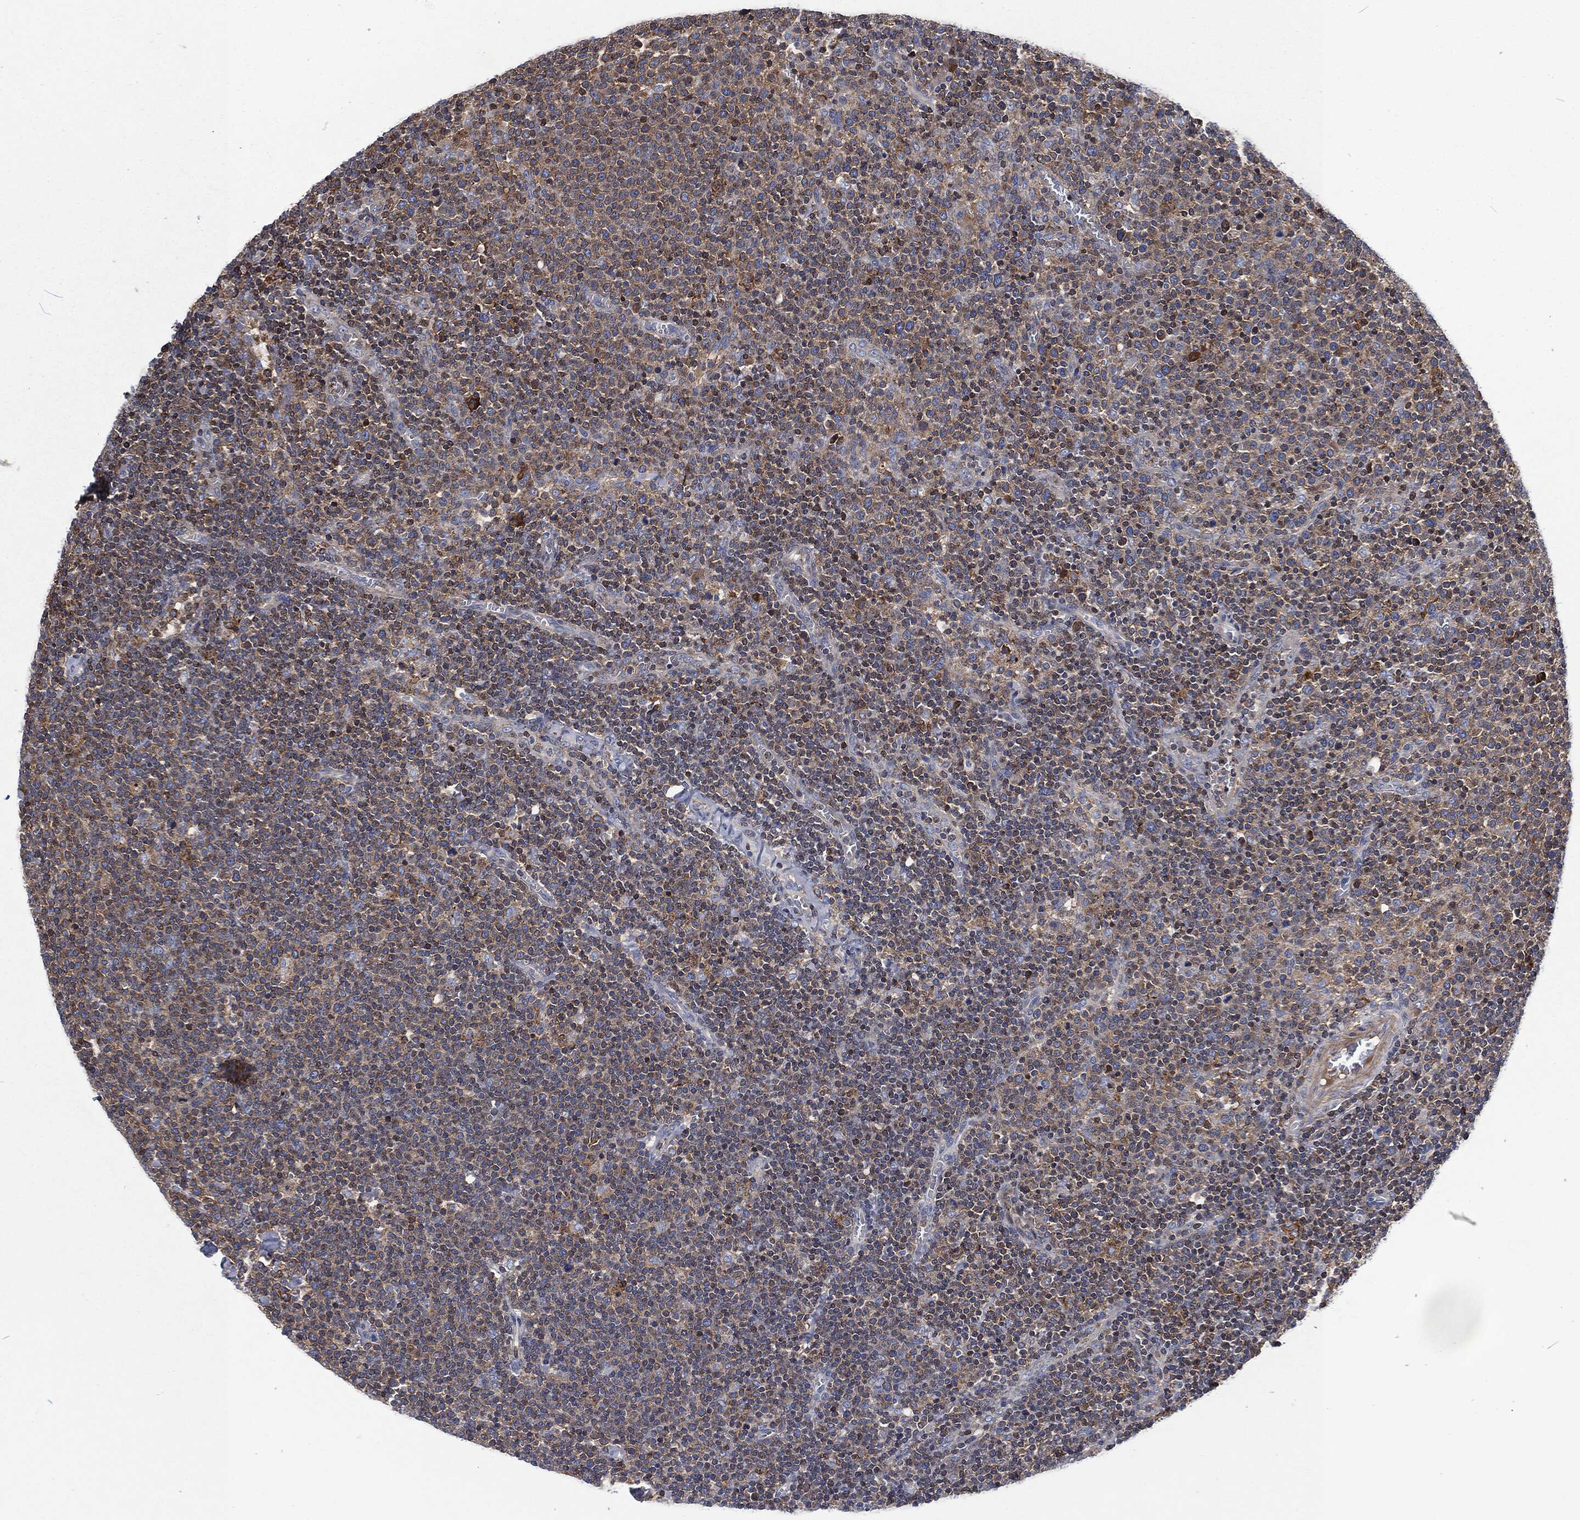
{"staining": {"intensity": "moderate", "quantity": "<25%", "location": "cytoplasmic/membranous"}, "tissue": "lymphoma", "cell_type": "Tumor cells", "image_type": "cancer", "snomed": [{"axis": "morphology", "description": "Malignant lymphoma, non-Hodgkin's type, High grade"}, {"axis": "topography", "description": "Lymph node"}], "caption": "High-magnification brightfield microscopy of lymphoma stained with DAB (brown) and counterstained with hematoxylin (blue). tumor cells exhibit moderate cytoplasmic/membranous positivity is identified in approximately<25% of cells.", "gene": "LGALS9", "patient": {"sex": "male", "age": 61}}